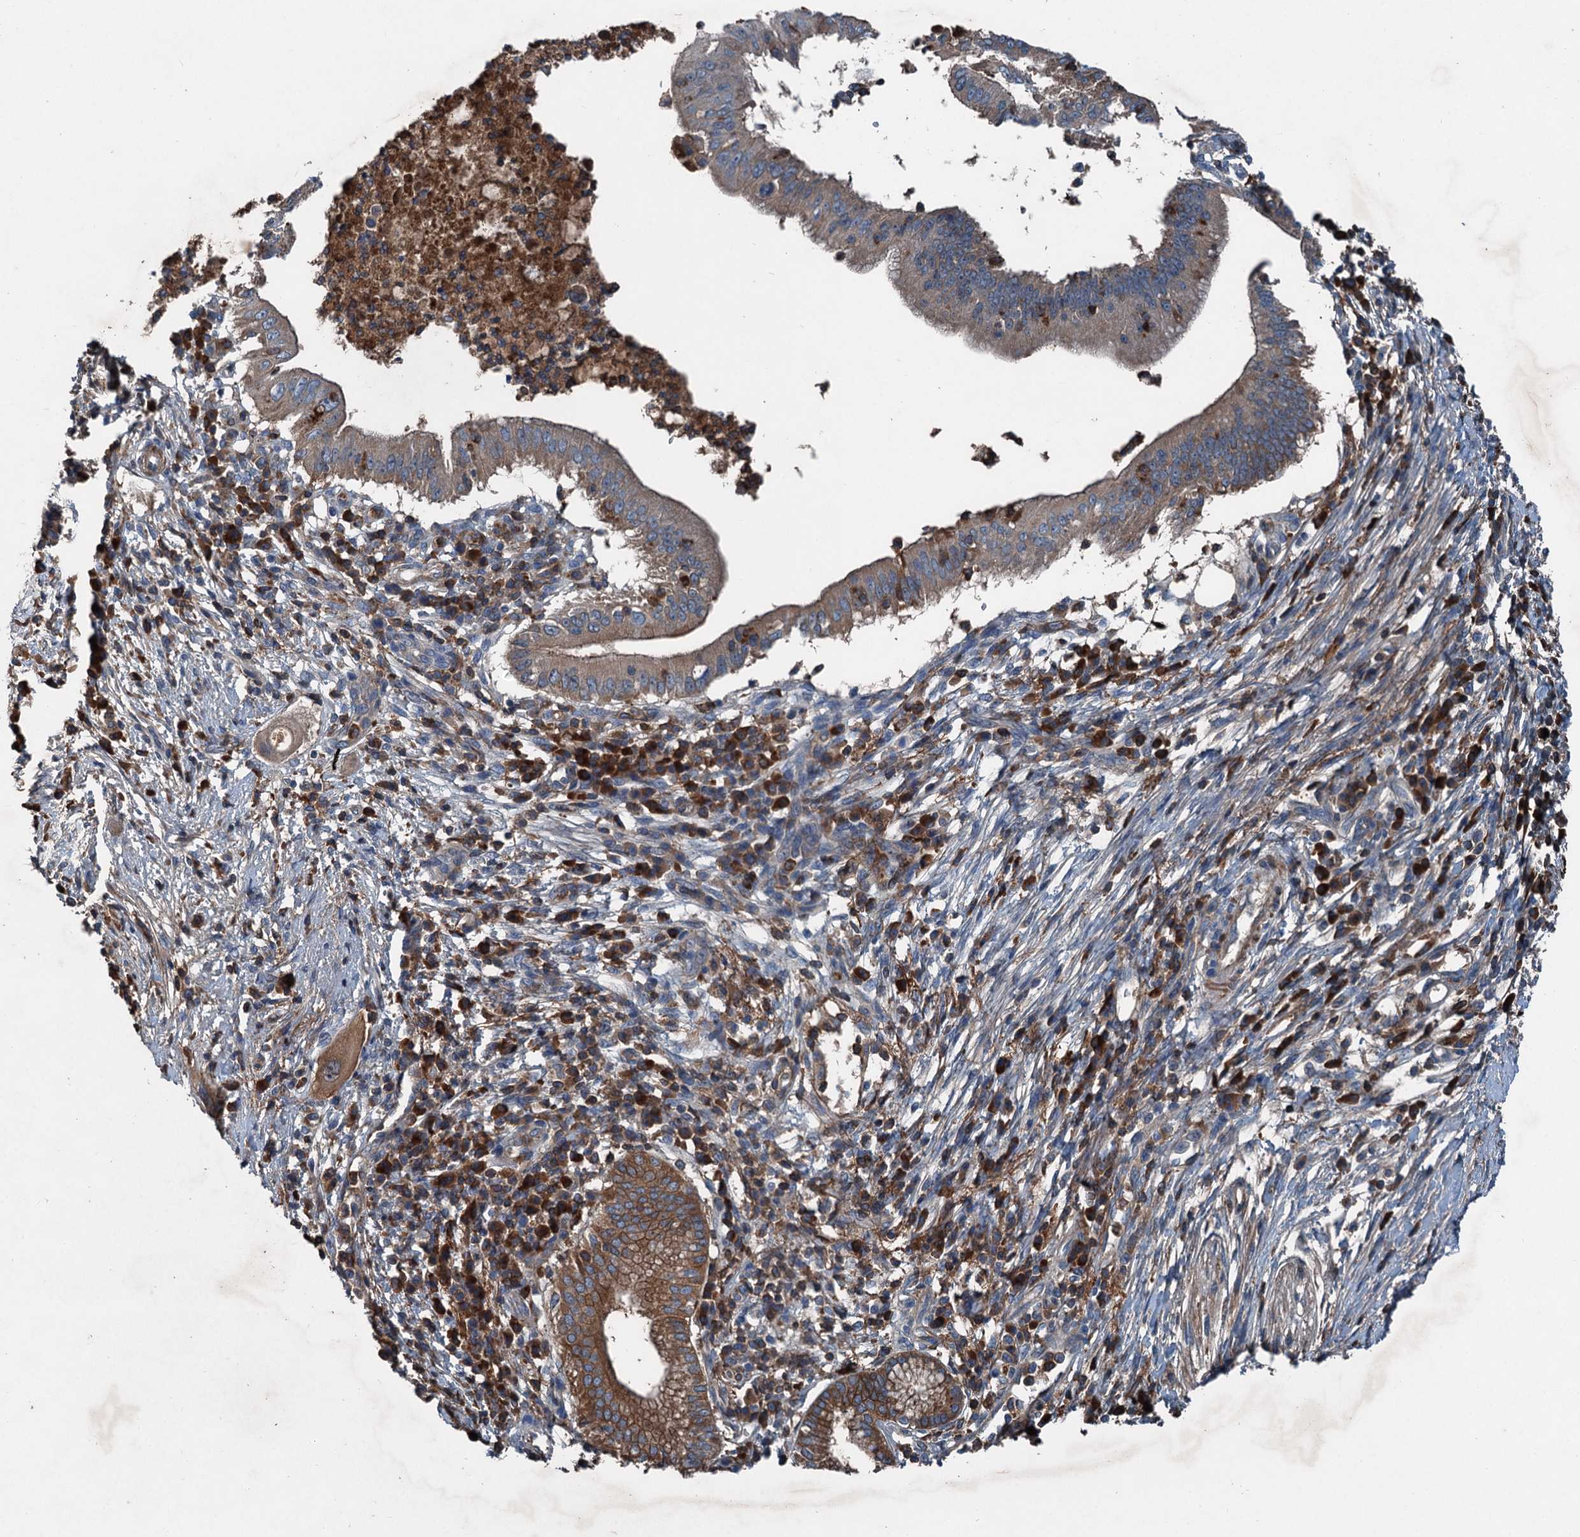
{"staining": {"intensity": "moderate", "quantity": ">75%", "location": "cytoplasmic/membranous"}, "tissue": "pancreatic cancer", "cell_type": "Tumor cells", "image_type": "cancer", "snomed": [{"axis": "morphology", "description": "Adenocarcinoma, NOS"}, {"axis": "topography", "description": "Pancreas"}], "caption": "This image shows immunohistochemistry (IHC) staining of pancreatic adenocarcinoma, with medium moderate cytoplasmic/membranous expression in about >75% of tumor cells.", "gene": "PDSS1", "patient": {"sex": "male", "age": 68}}